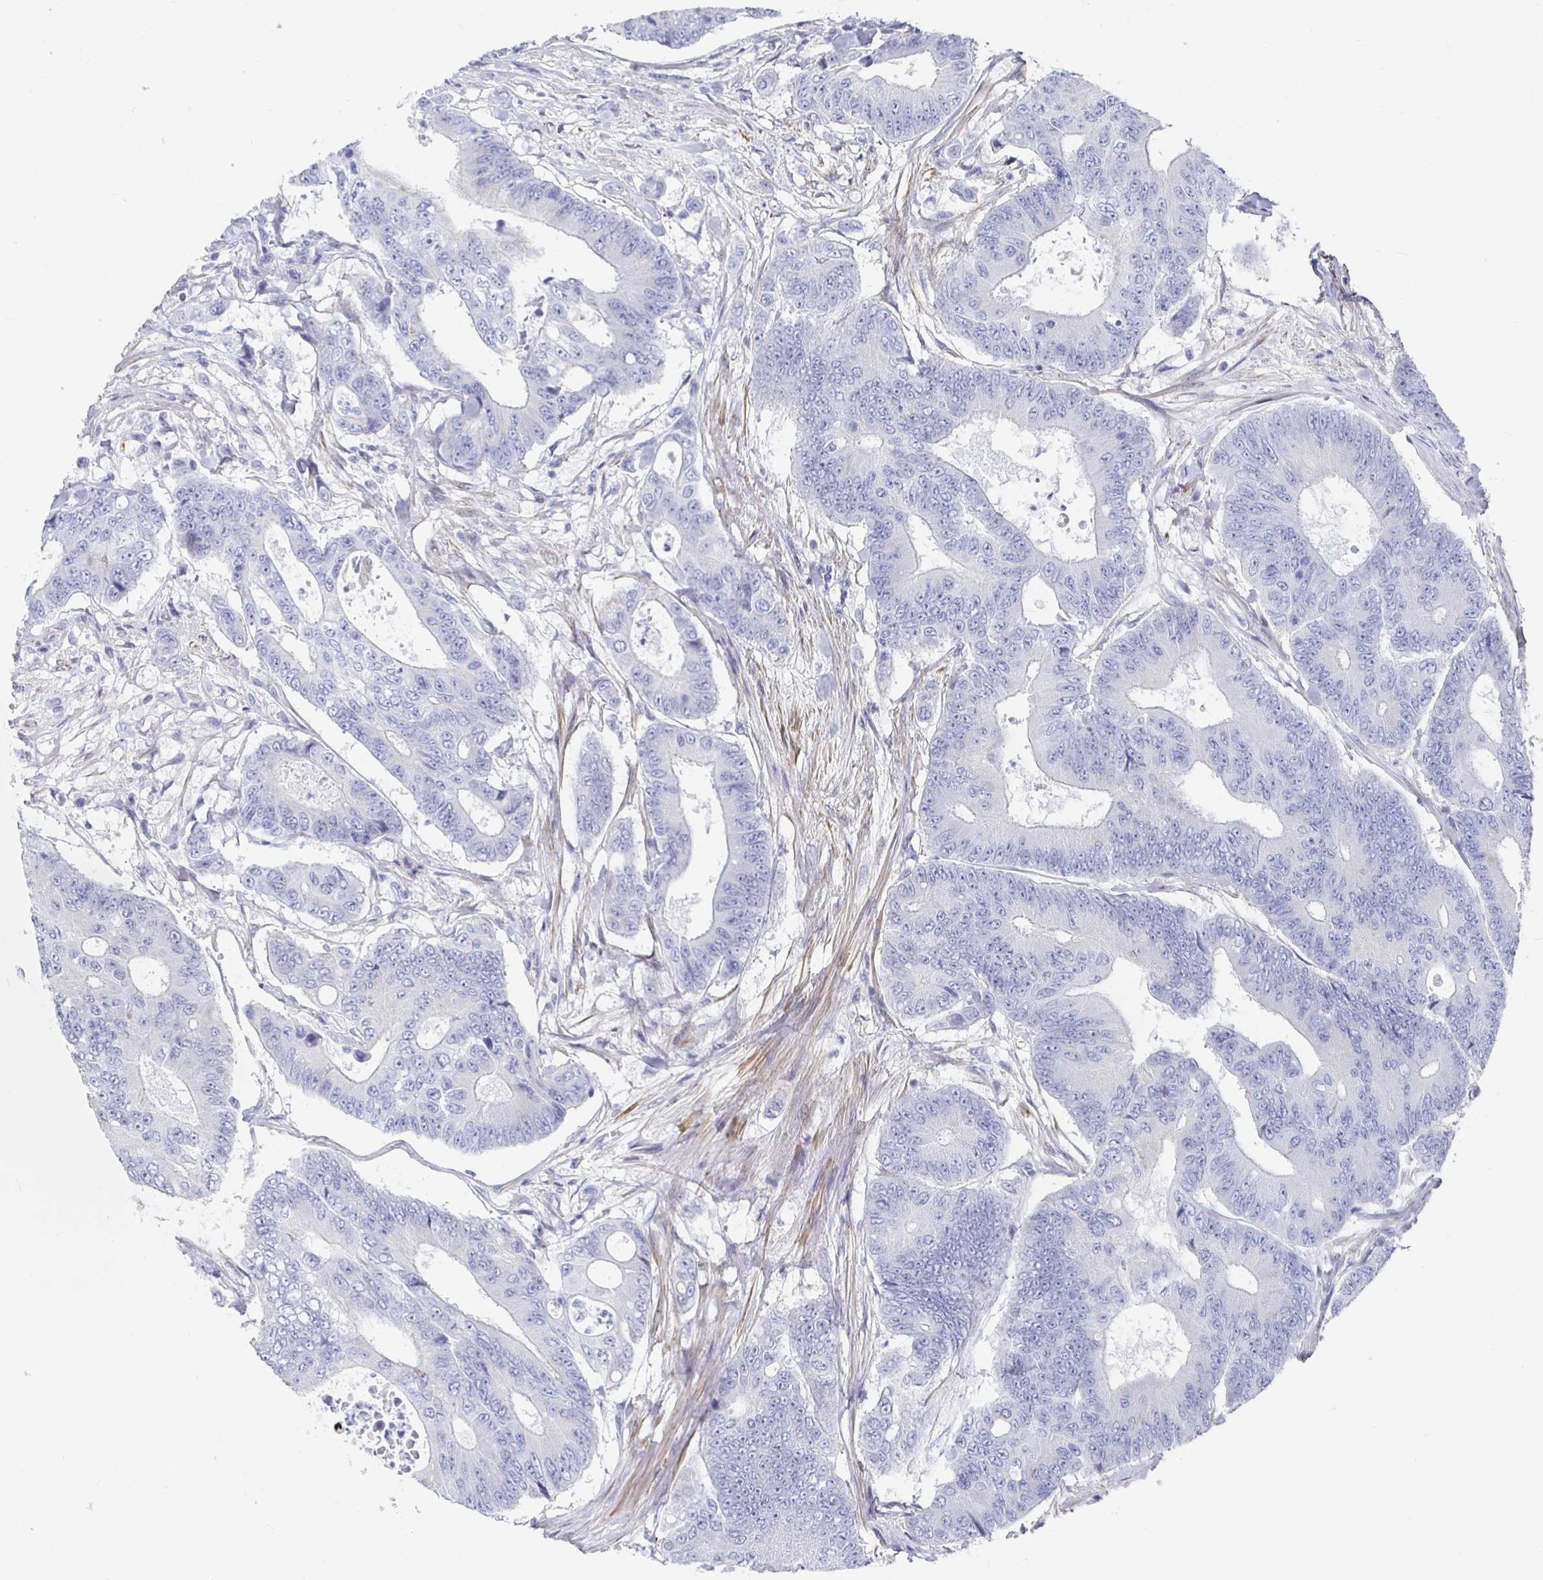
{"staining": {"intensity": "negative", "quantity": "none", "location": "none"}, "tissue": "colorectal cancer", "cell_type": "Tumor cells", "image_type": "cancer", "snomed": [{"axis": "morphology", "description": "Adenocarcinoma, NOS"}, {"axis": "topography", "description": "Colon"}], "caption": "DAB immunohistochemical staining of human colorectal adenocarcinoma shows no significant staining in tumor cells.", "gene": "ZFP82", "patient": {"sex": "female", "age": 48}}